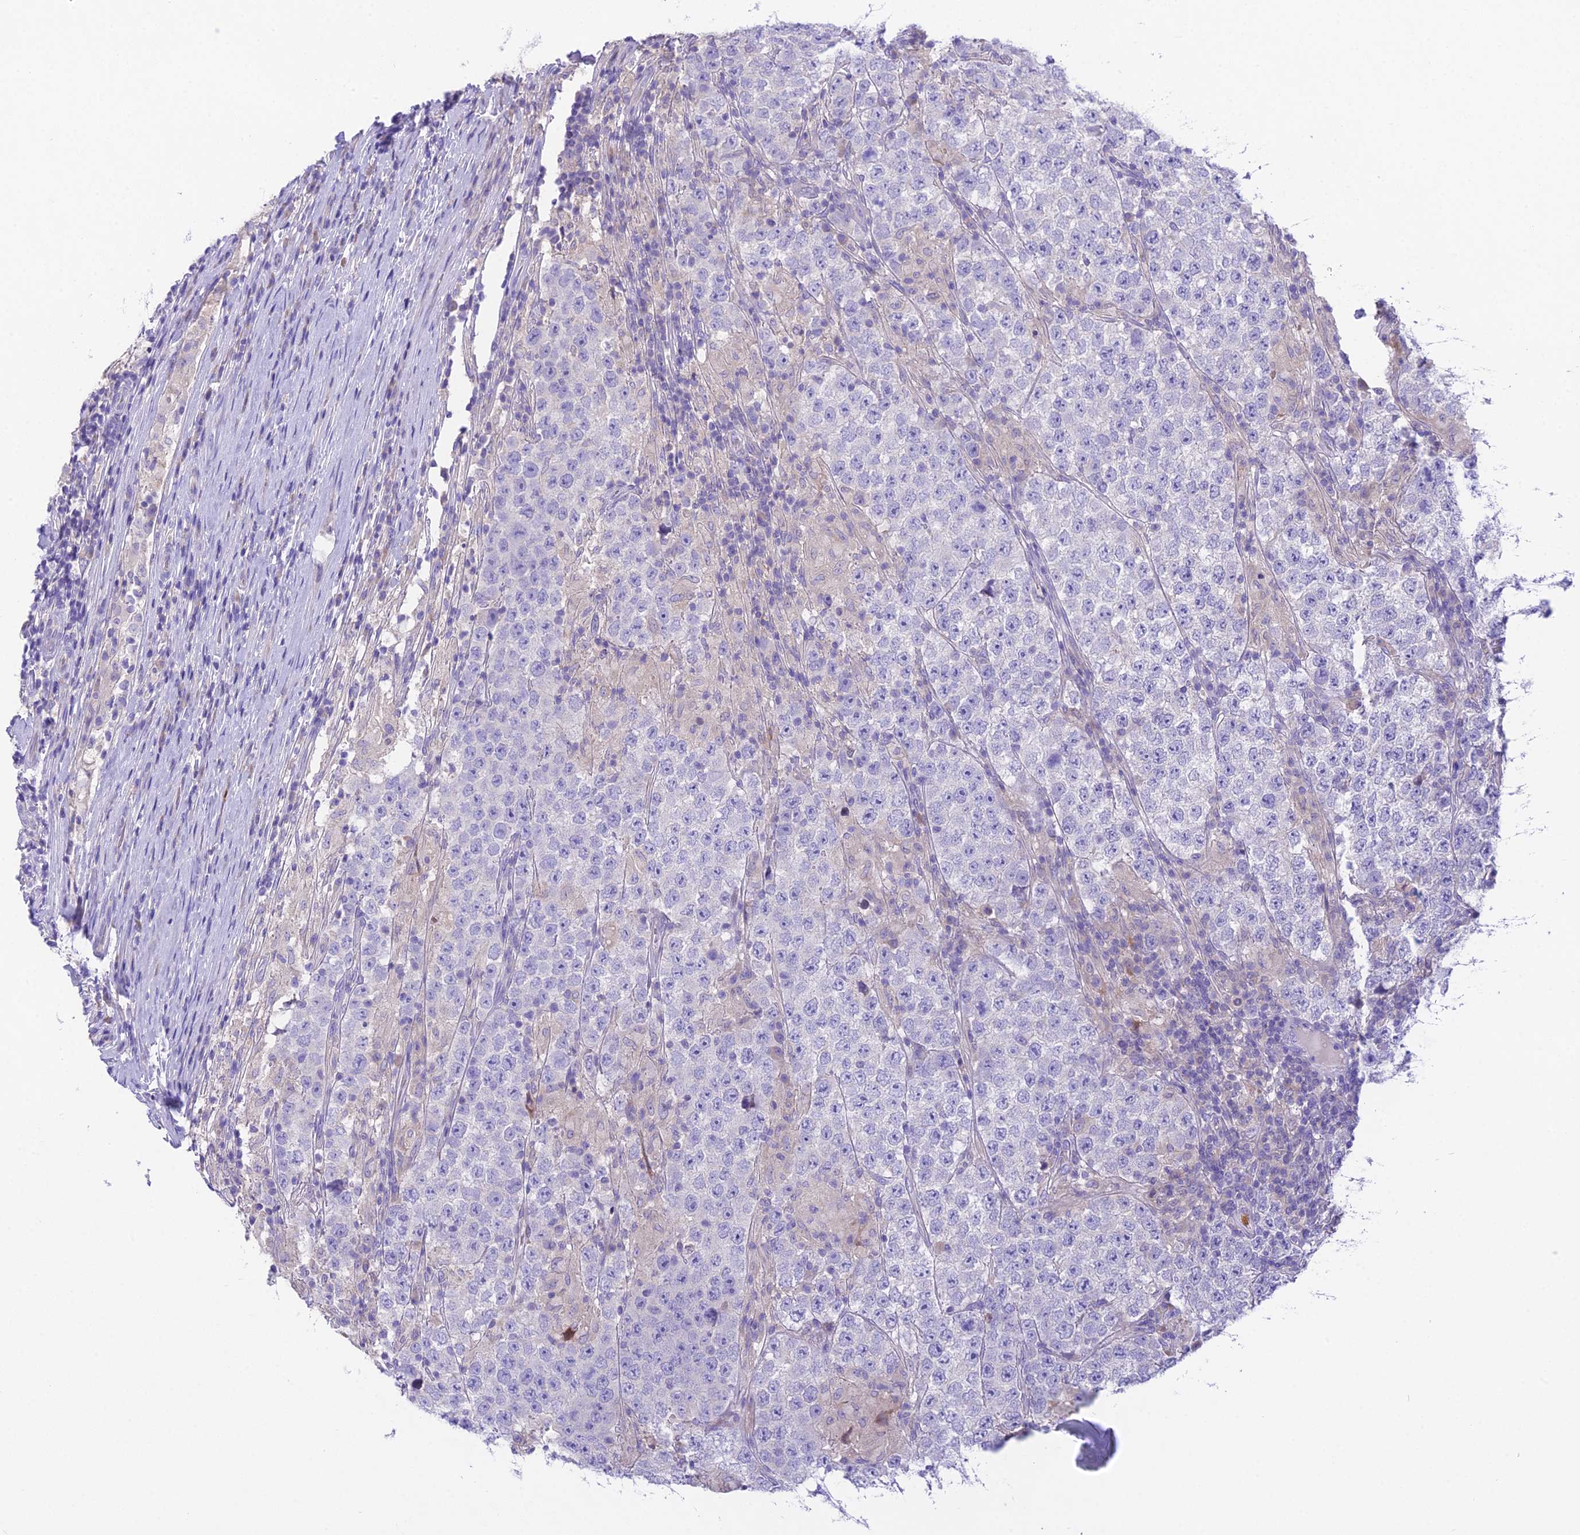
{"staining": {"intensity": "negative", "quantity": "none", "location": "none"}, "tissue": "testis cancer", "cell_type": "Tumor cells", "image_type": "cancer", "snomed": [{"axis": "morphology", "description": "Normal tissue, NOS"}, {"axis": "morphology", "description": "Urothelial carcinoma, High grade"}, {"axis": "morphology", "description": "Seminoma, NOS"}, {"axis": "morphology", "description": "Carcinoma, Embryonal, NOS"}, {"axis": "topography", "description": "Urinary bladder"}, {"axis": "topography", "description": "Testis"}], "caption": "A photomicrograph of testis cancer stained for a protein exhibits no brown staining in tumor cells.", "gene": "KIAA0408", "patient": {"sex": "male", "age": 41}}